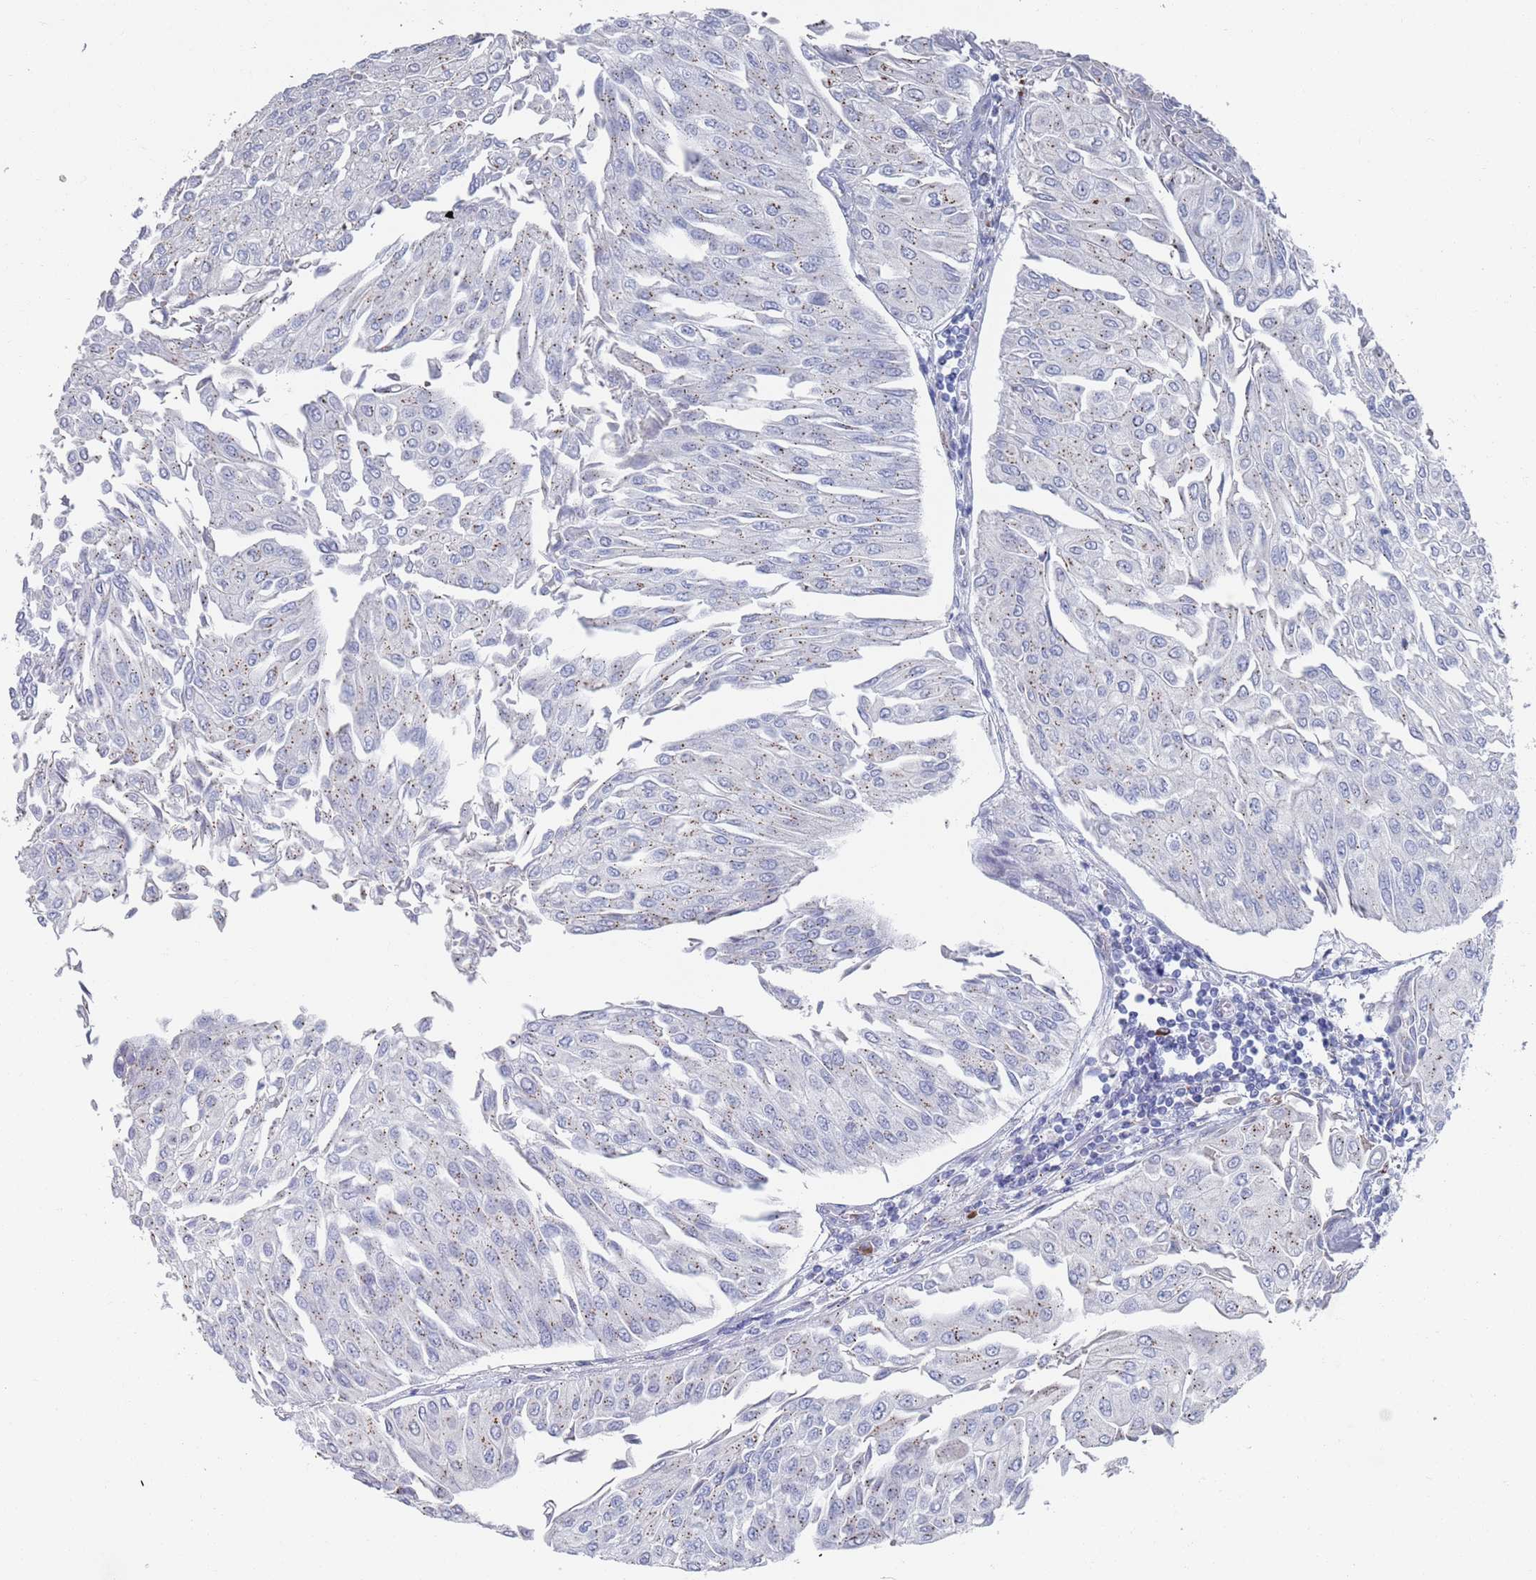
{"staining": {"intensity": "weak", "quantity": "25%-75%", "location": "cytoplasmic/membranous"}, "tissue": "urothelial cancer", "cell_type": "Tumor cells", "image_type": "cancer", "snomed": [{"axis": "morphology", "description": "Urothelial carcinoma, Low grade"}, {"axis": "topography", "description": "Urinary bladder"}], "caption": "The micrograph demonstrates immunohistochemical staining of low-grade urothelial carcinoma. There is weak cytoplasmic/membranous expression is identified in approximately 25%-75% of tumor cells.", "gene": "MAT1A", "patient": {"sex": "male", "age": 67}}